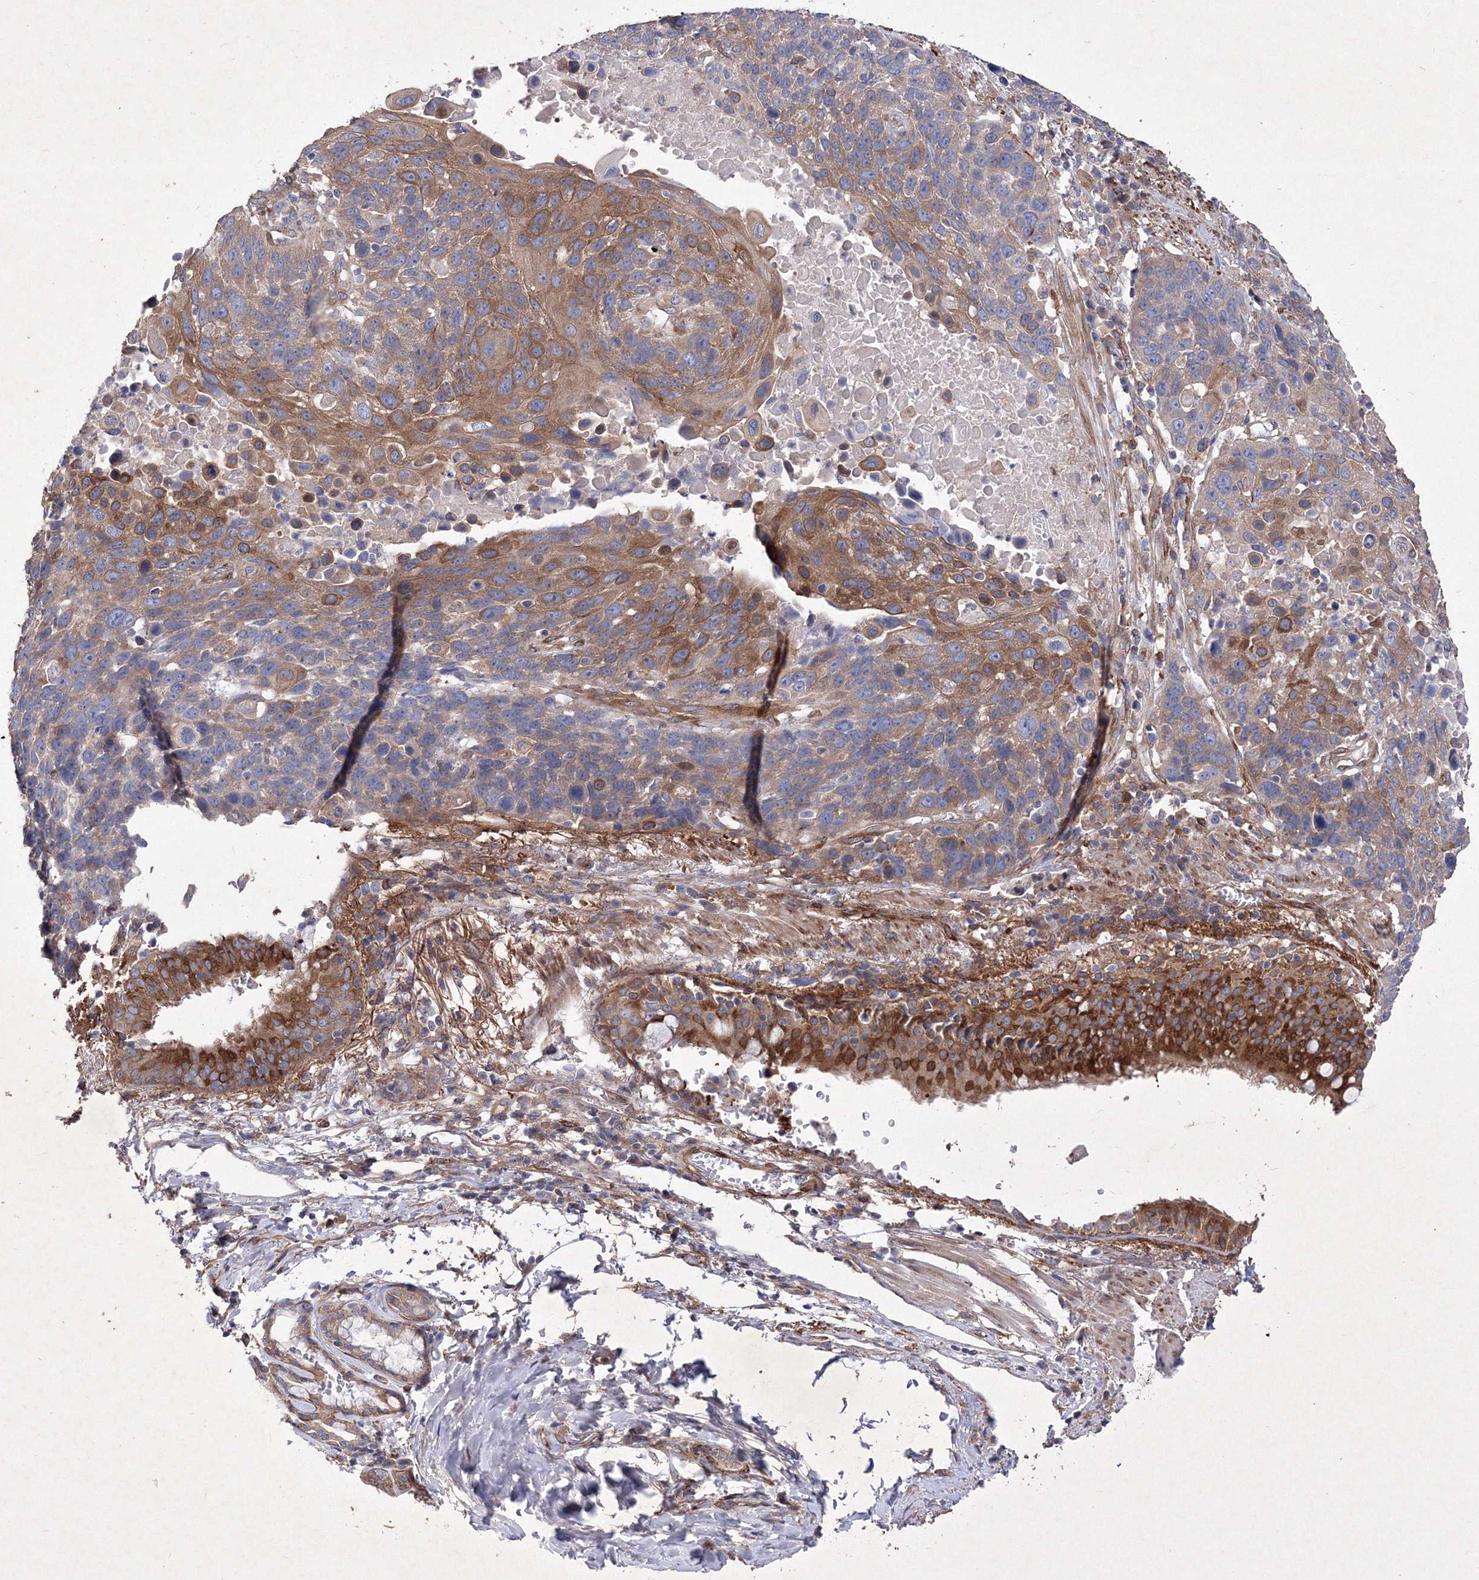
{"staining": {"intensity": "moderate", "quantity": "25%-75%", "location": "cytoplasmic/membranous"}, "tissue": "lung cancer", "cell_type": "Tumor cells", "image_type": "cancer", "snomed": [{"axis": "morphology", "description": "Squamous cell carcinoma, NOS"}, {"axis": "topography", "description": "Lung"}], "caption": "Lung squamous cell carcinoma stained with a protein marker shows moderate staining in tumor cells.", "gene": "SNX18", "patient": {"sex": "male", "age": 66}}